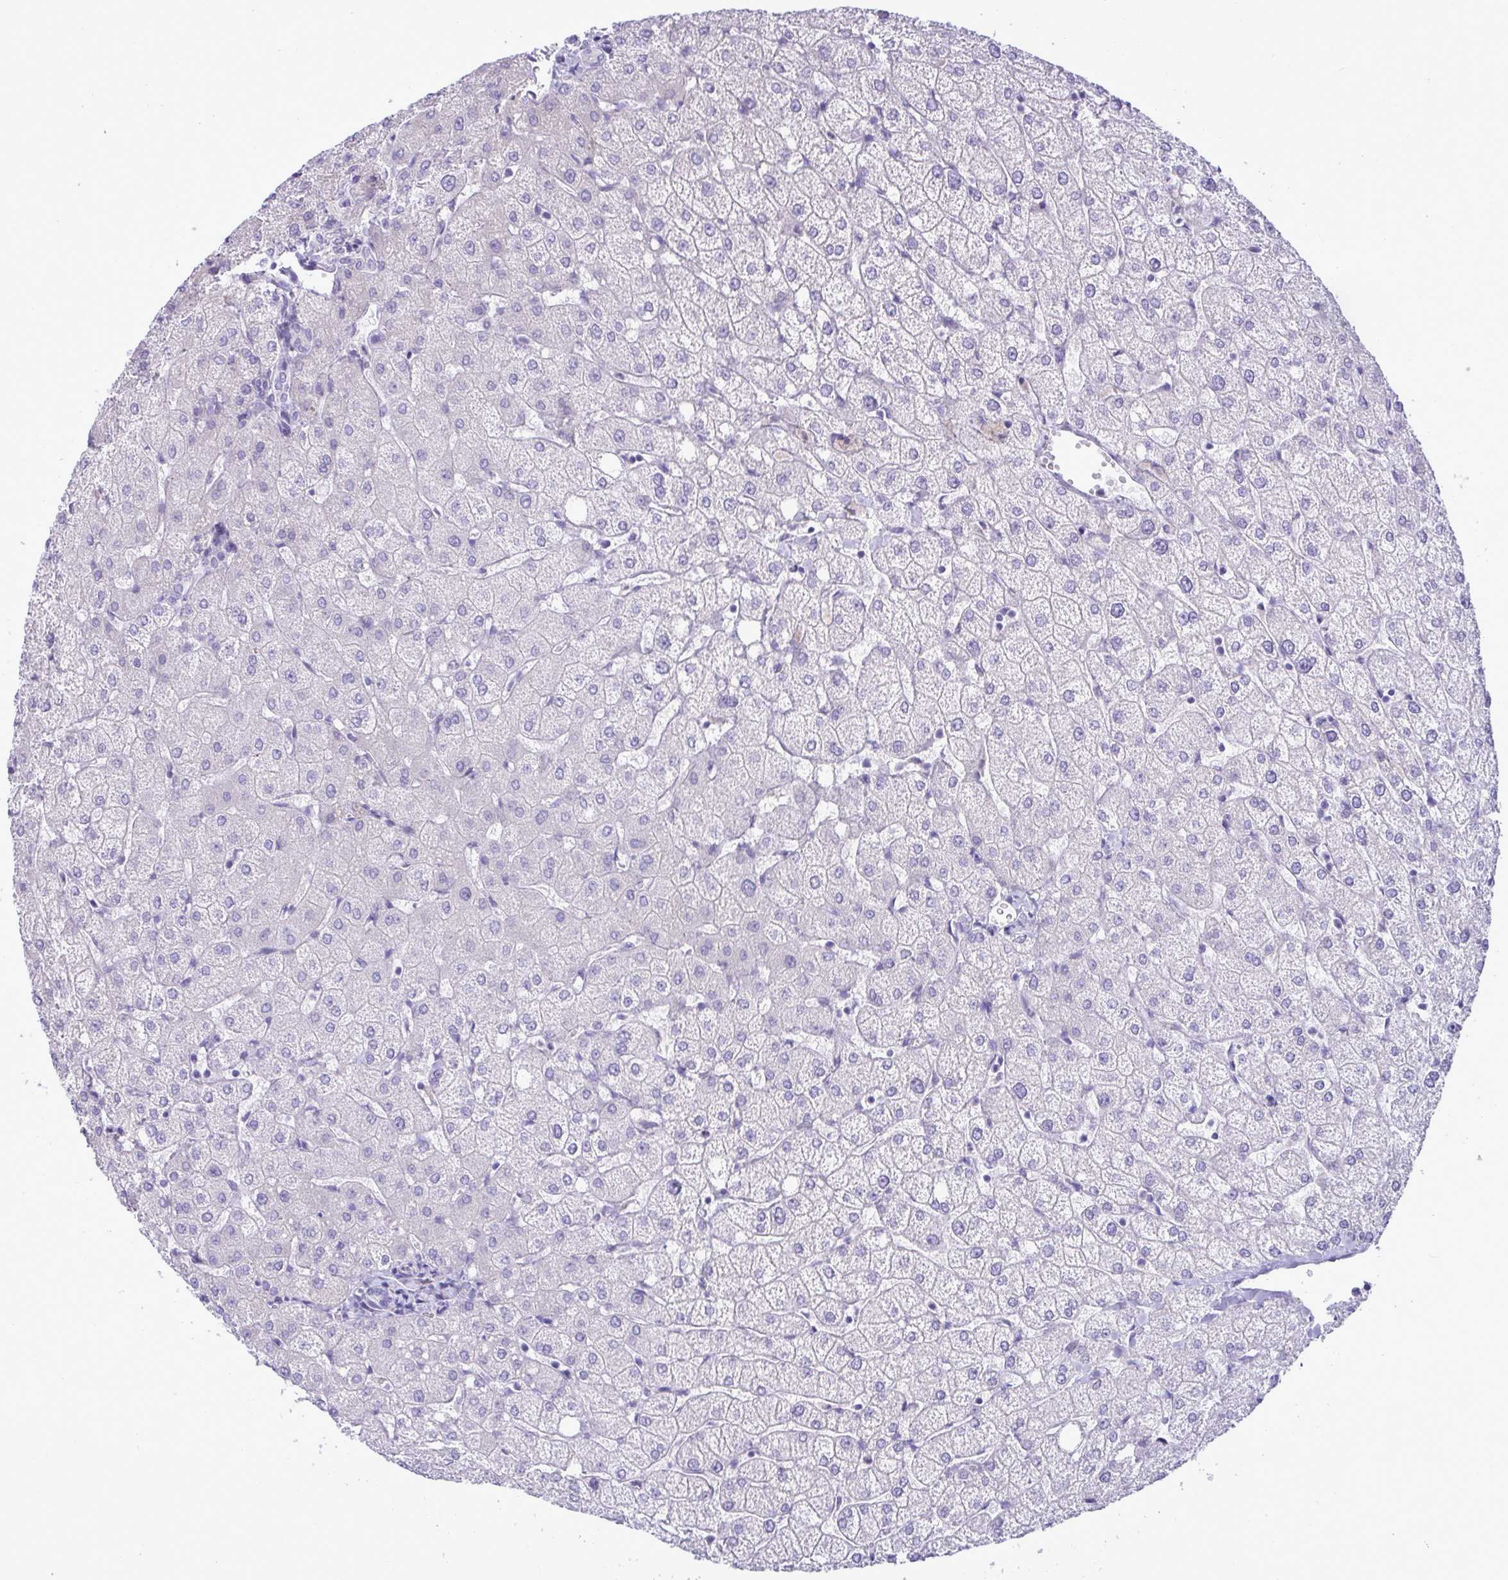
{"staining": {"intensity": "negative", "quantity": "none", "location": "none"}, "tissue": "liver", "cell_type": "Cholangiocytes", "image_type": "normal", "snomed": [{"axis": "morphology", "description": "Normal tissue, NOS"}, {"axis": "topography", "description": "Liver"}], "caption": "Immunohistochemistry (IHC) image of benign liver stained for a protein (brown), which demonstrates no staining in cholangiocytes.", "gene": "C4orf33", "patient": {"sex": "female", "age": 54}}